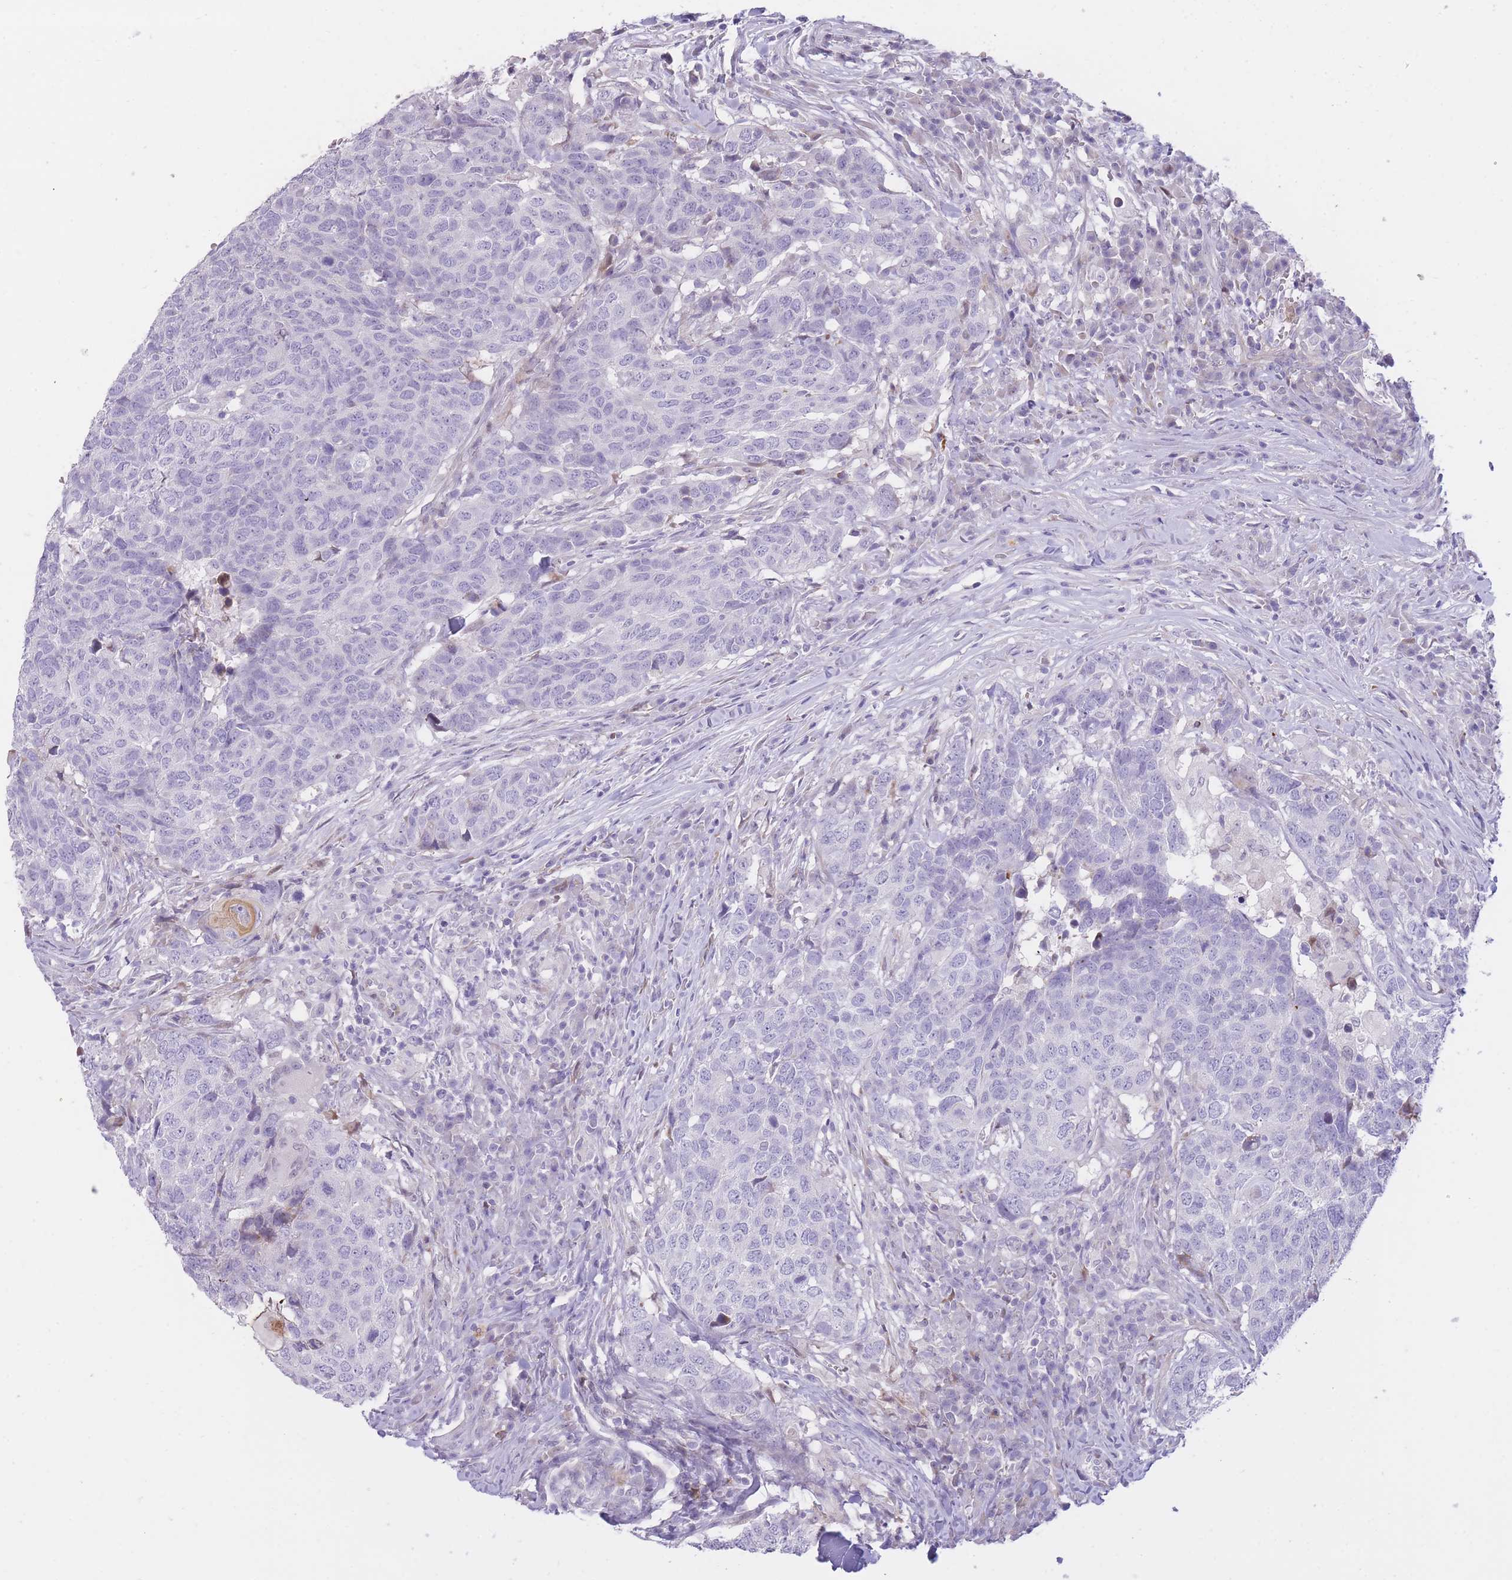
{"staining": {"intensity": "negative", "quantity": "none", "location": "none"}, "tissue": "head and neck cancer", "cell_type": "Tumor cells", "image_type": "cancer", "snomed": [{"axis": "morphology", "description": "Normal tissue, NOS"}, {"axis": "morphology", "description": "Squamous cell carcinoma, NOS"}, {"axis": "topography", "description": "Skeletal muscle"}, {"axis": "topography", "description": "Vascular tissue"}, {"axis": "topography", "description": "Peripheral nerve tissue"}, {"axis": "topography", "description": "Head-Neck"}], "caption": "Tumor cells are negative for brown protein staining in head and neck squamous cell carcinoma.", "gene": "IMPG1", "patient": {"sex": "male", "age": 66}}